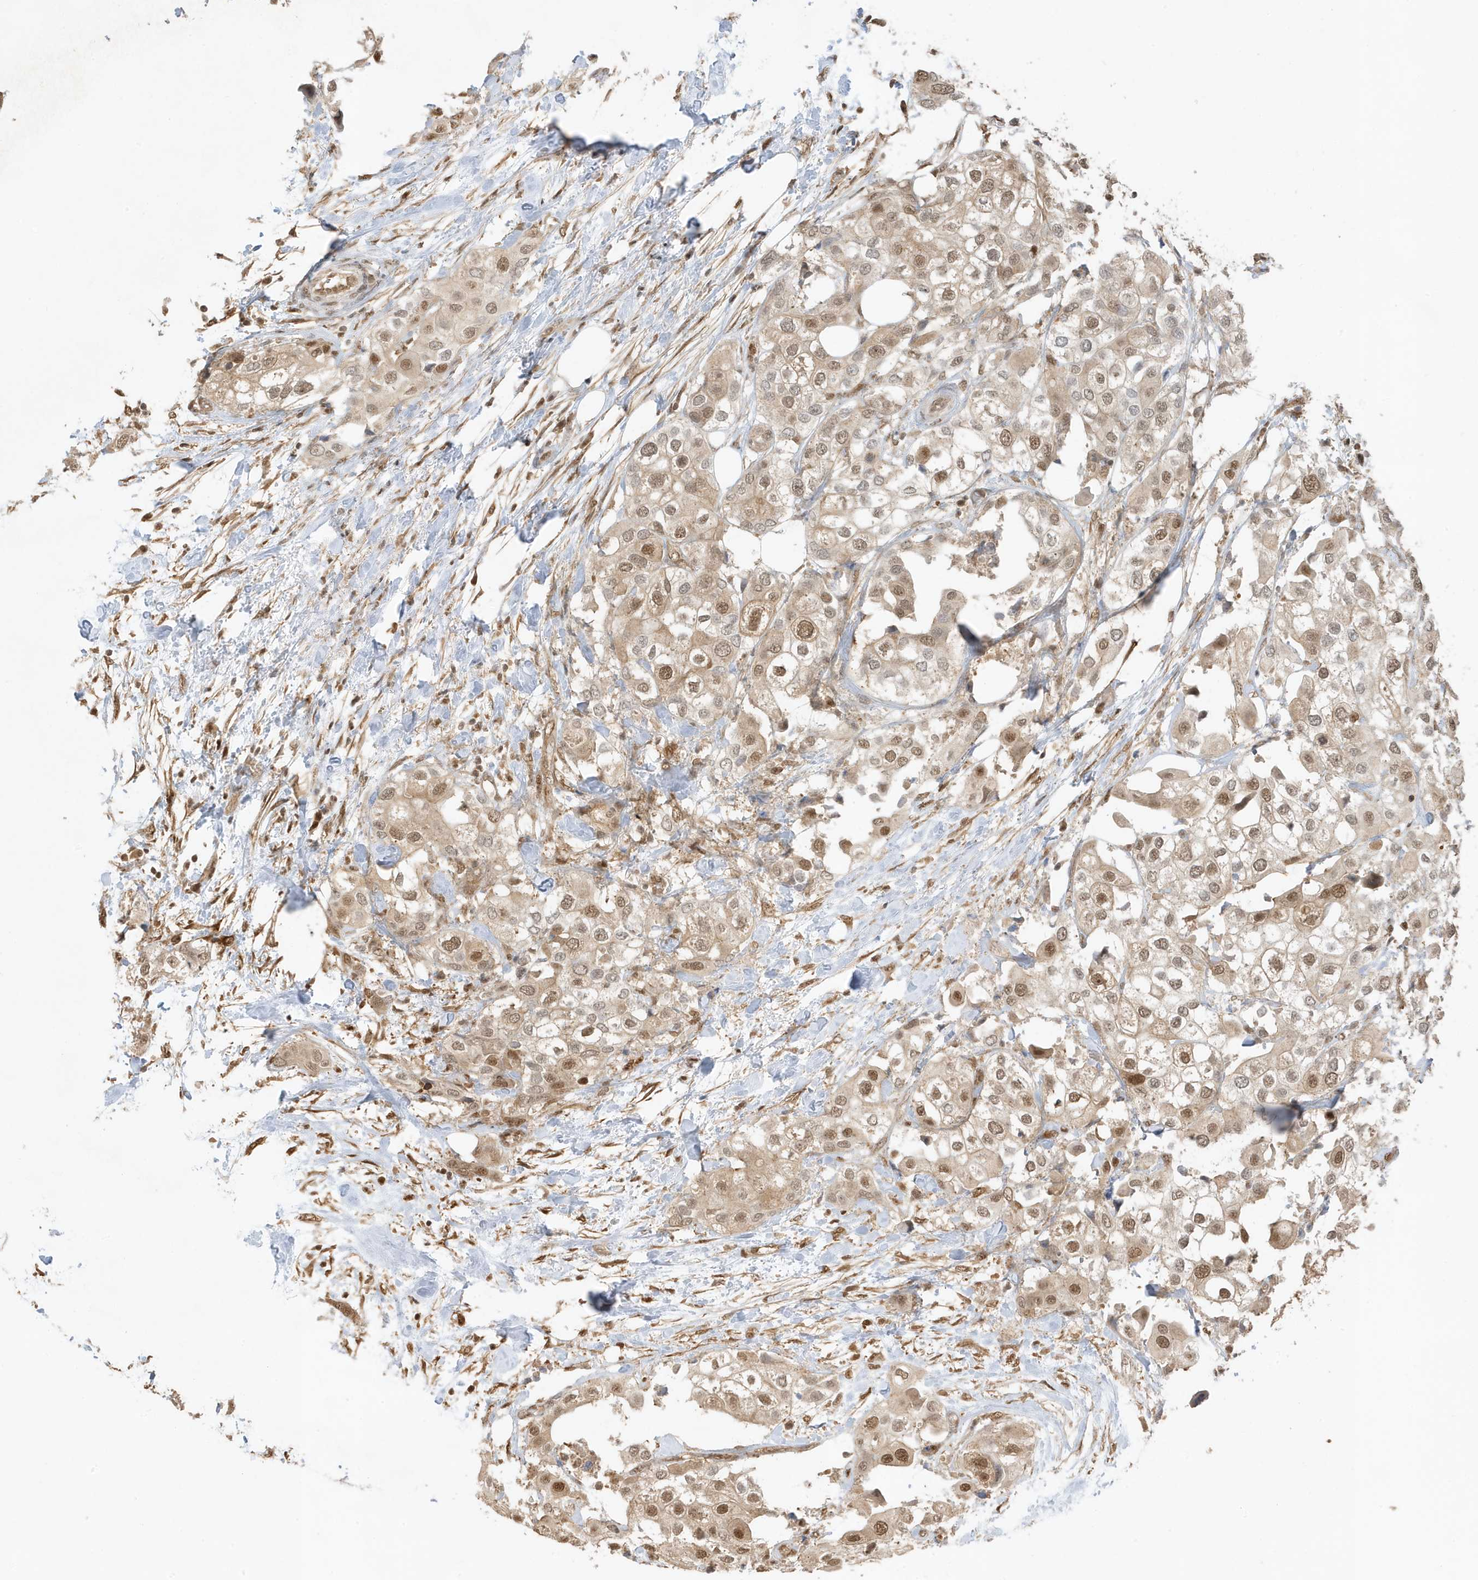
{"staining": {"intensity": "moderate", "quantity": "25%-75%", "location": "cytoplasmic/membranous,nuclear"}, "tissue": "urothelial cancer", "cell_type": "Tumor cells", "image_type": "cancer", "snomed": [{"axis": "morphology", "description": "Urothelial carcinoma, High grade"}, {"axis": "topography", "description": "Urinary bladder"}], "caption": "DAB immunohistochemical staining of human urothelial carcinoma (high-grade) displays moderate cytoplasmic/membranous and nuclear protein positivity in approximately 25%-75% of tumor cells.", "gene": "ZBTB41", "patient": {"sex": "male", "age": 64}}